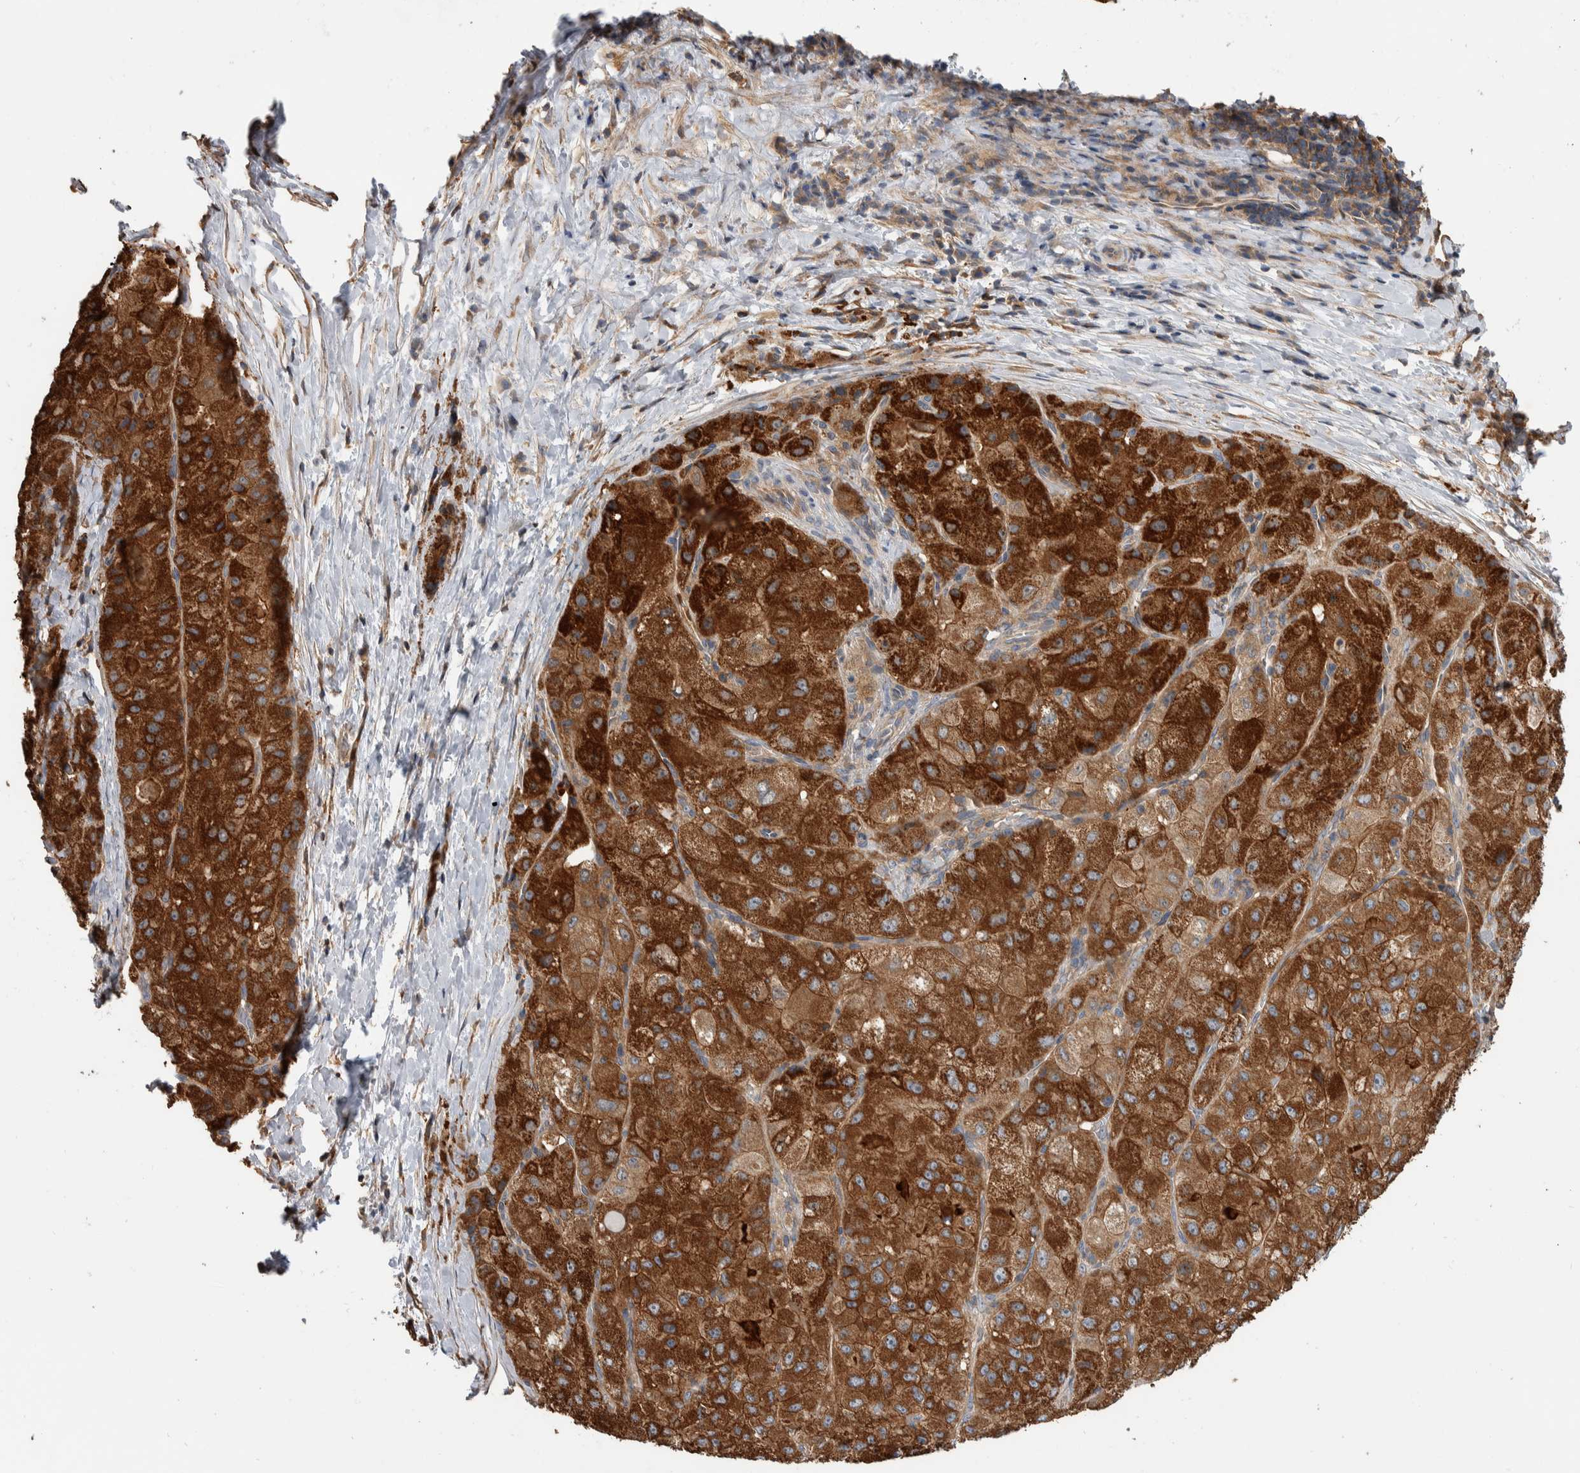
{"staining": {"intensity": "strong", "quantity": ">75%", "location": "cytoplasmic/membranous"}, "tissue": "liver cancer", "cell_type": "Tumor cells", "image_type": "cancer", "snomed": [{"axis": "morphology", "description": "Carcinoma, Hepatocellular, NOS"}, {"axis": "topography", "description": "Liver"}], "caption": "High-power microscopy captured an immunohistochemistry (IHC) histopathology image of hepatocellular carcinoma (liver), revealing strong cytoplasmic/membranous positivity in approximately >75% of tumor cells.", "gene": "SDCBP", "patient": {"sex": "male", "age": 80}}